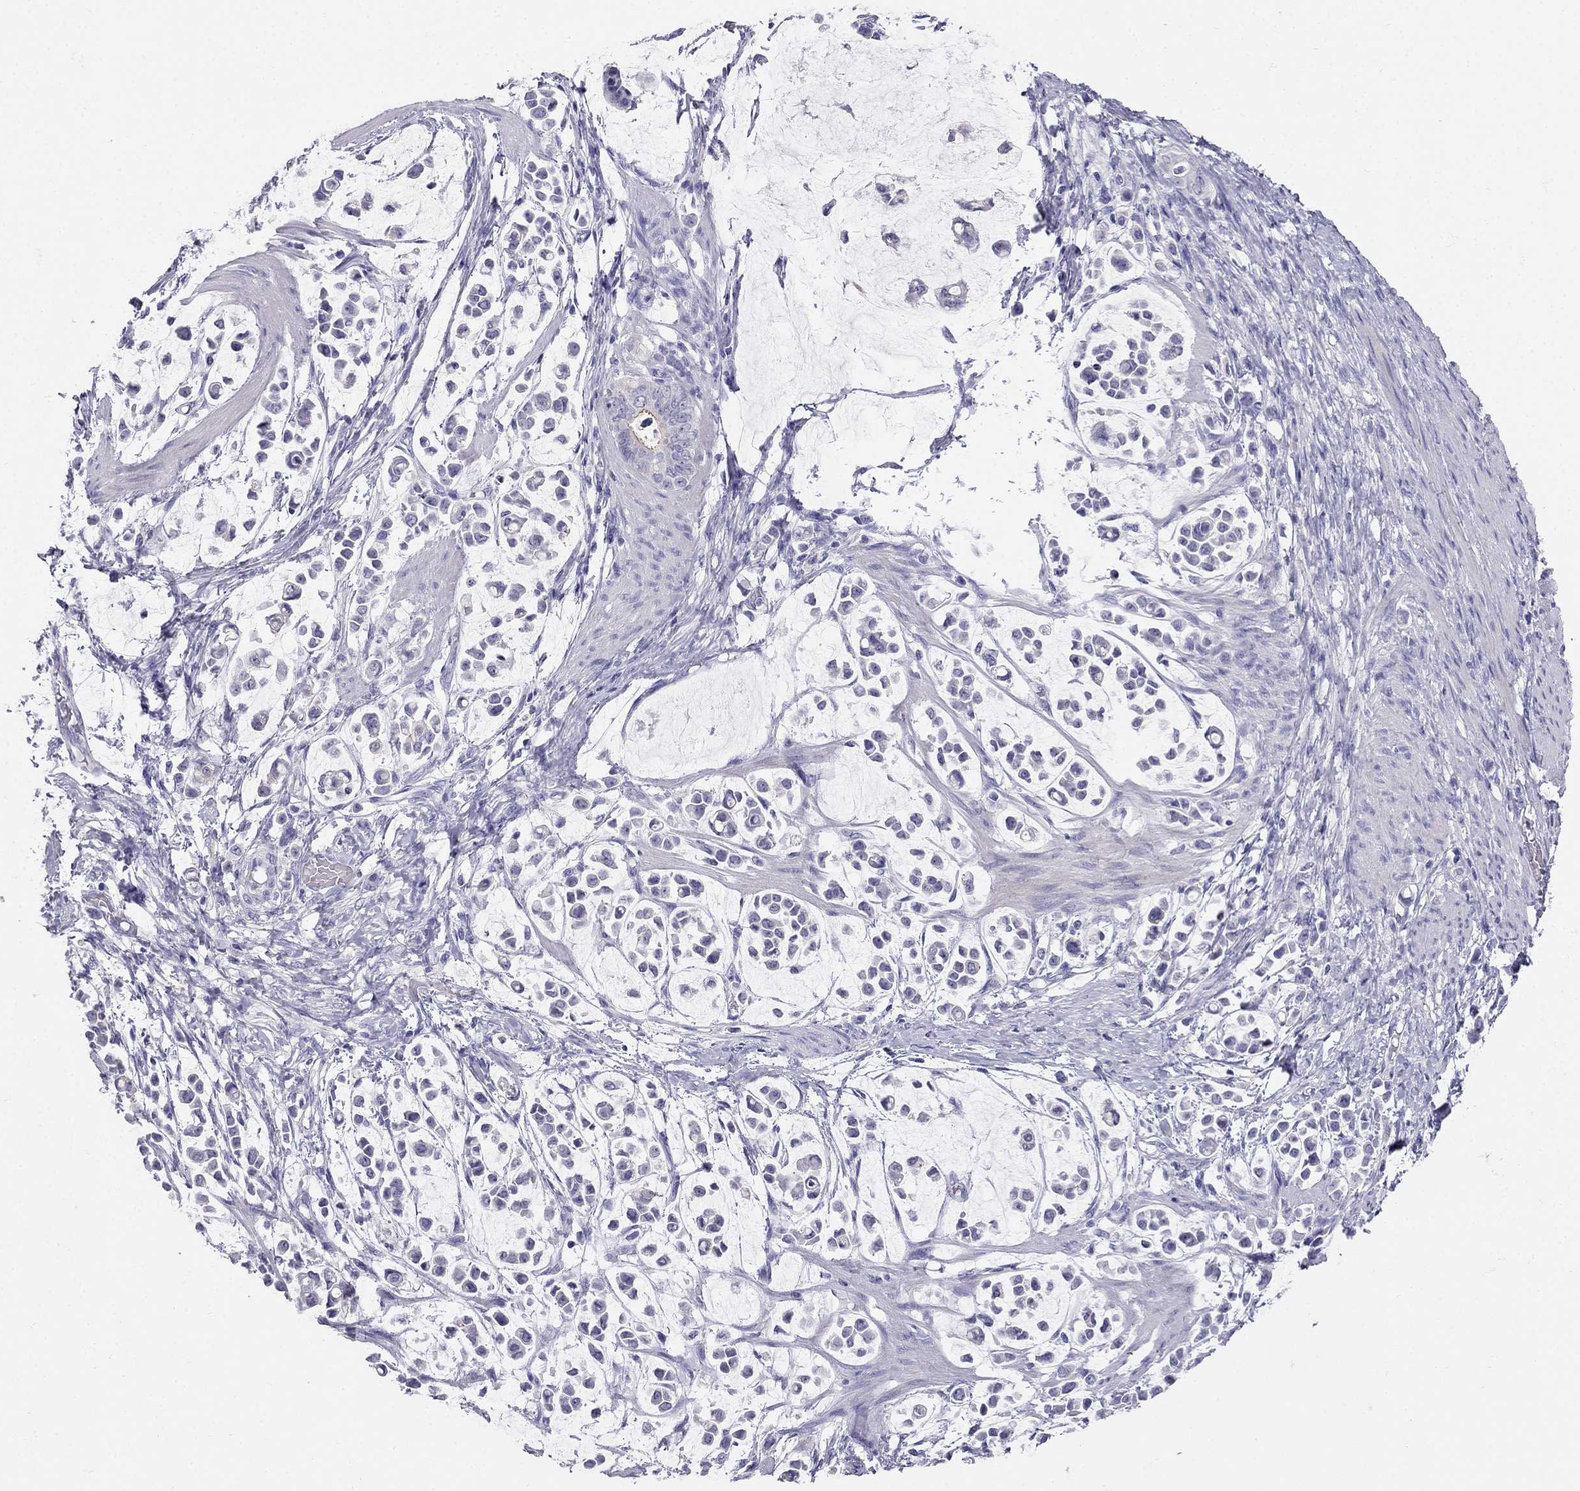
{"staining": {"intensity": "negative", "quantity": "none", "location": "none"}, "tissue": "stomach cancer", "cell_type": "Tumor cells", "image_type": "cancer", "snomed": [{"axis": "morphology", "description": "Adenocarcinoma, NOS"}, {"axis": "topography", "description": "Stomach"}], "caption": "This is an IHC image of human adenocarcinoma (stomach). There is no staining in tumor cells.", "gene": "RFLNA", "patient": {"sex": "male", "age": 82}}